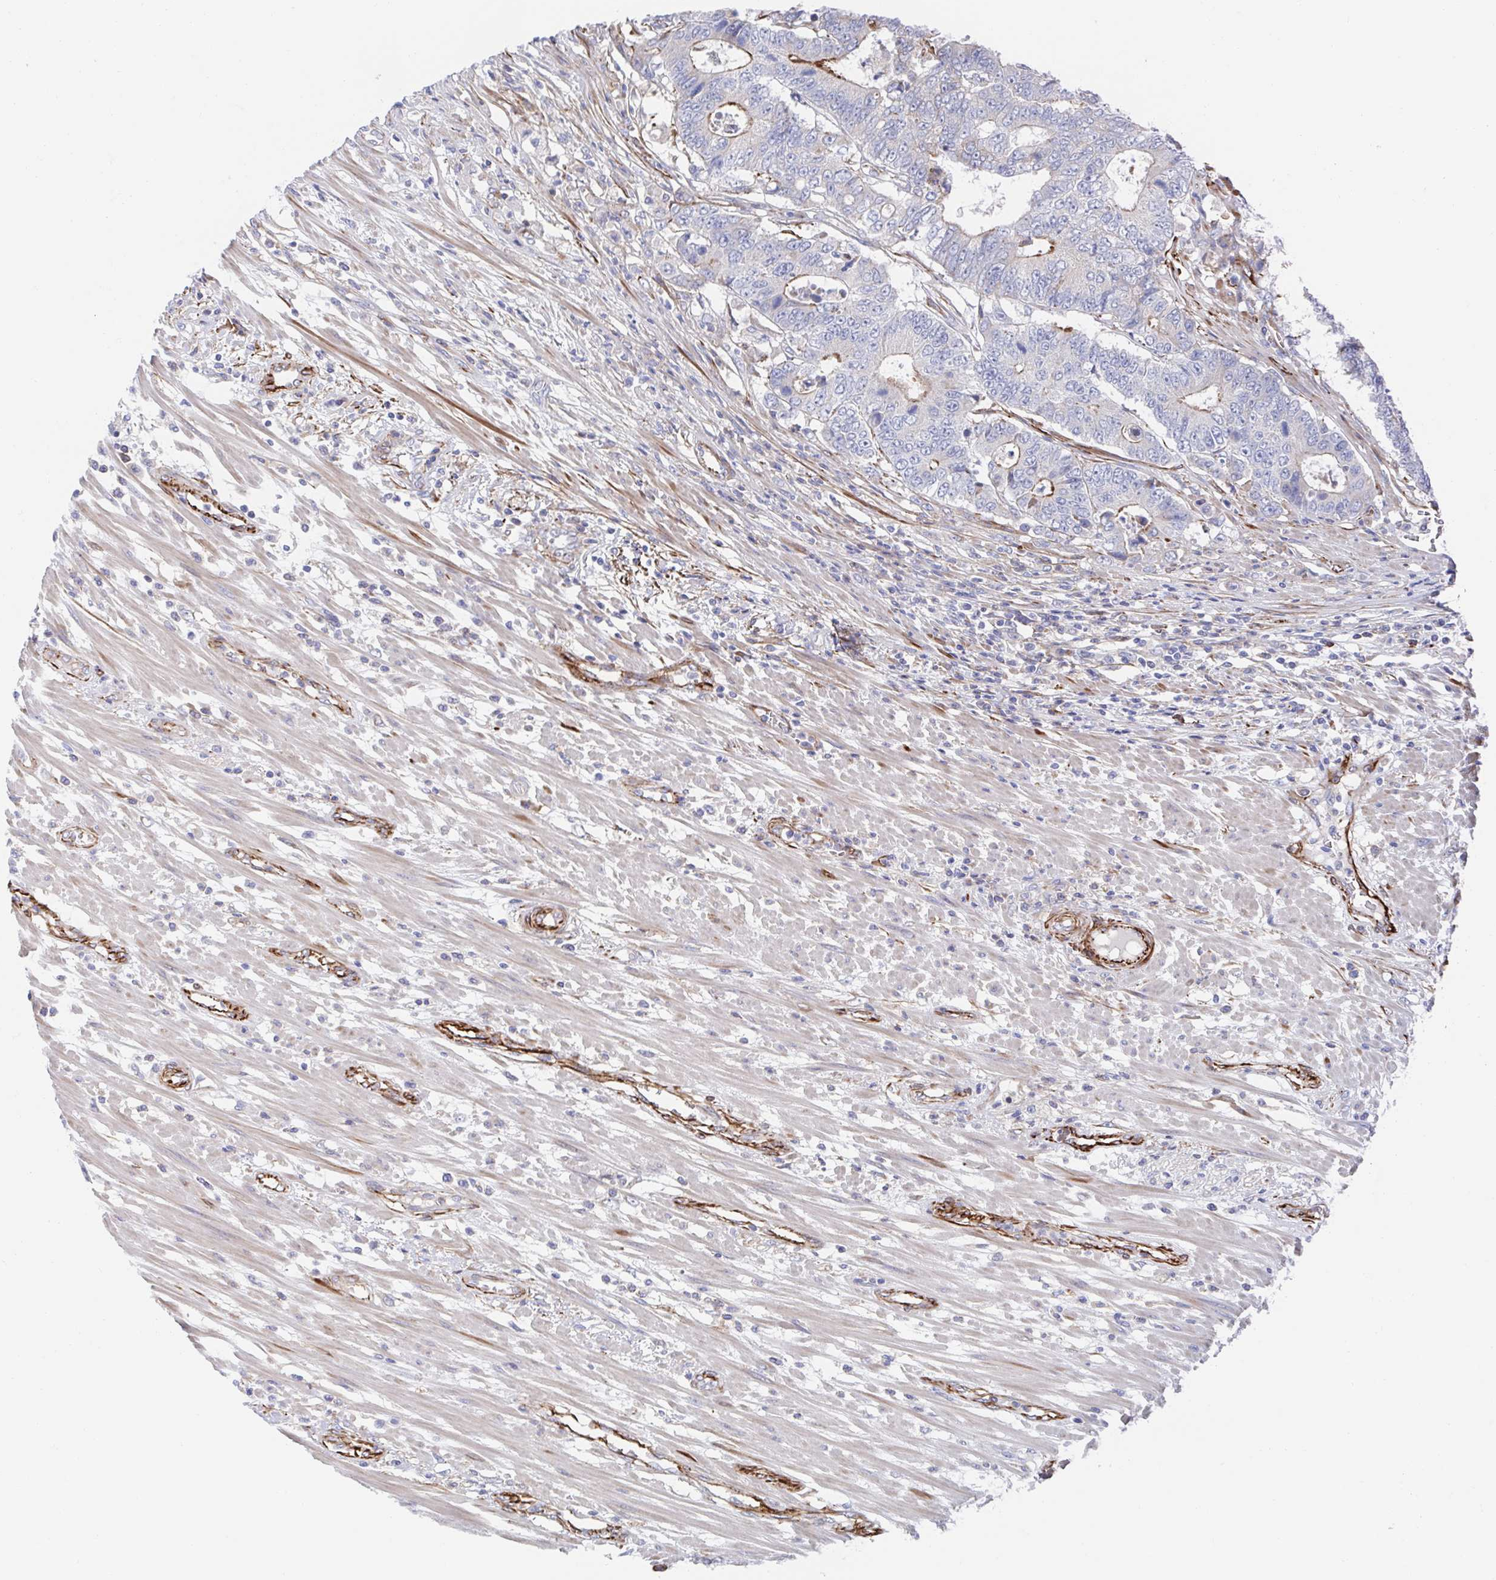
{"staining": {"intensity": "weak", "quantity": "<25%", "location": "cytoplasmic/membranous"}, "tissue": "colorectal cancer", "cell_type": "Tumor cells", "image_type": "cancer", "snomed": [{"axis": "morphology", "description": "Adenocarcinoma, NOS"}, {"axis": "topography", "description": "Colon"}], "caption": "The image displays no staining of tumor cells in colorectal cancer (adenocarcinoma).", "gene": "KLC3", "patient": {"sex": "female", "age": 48}}